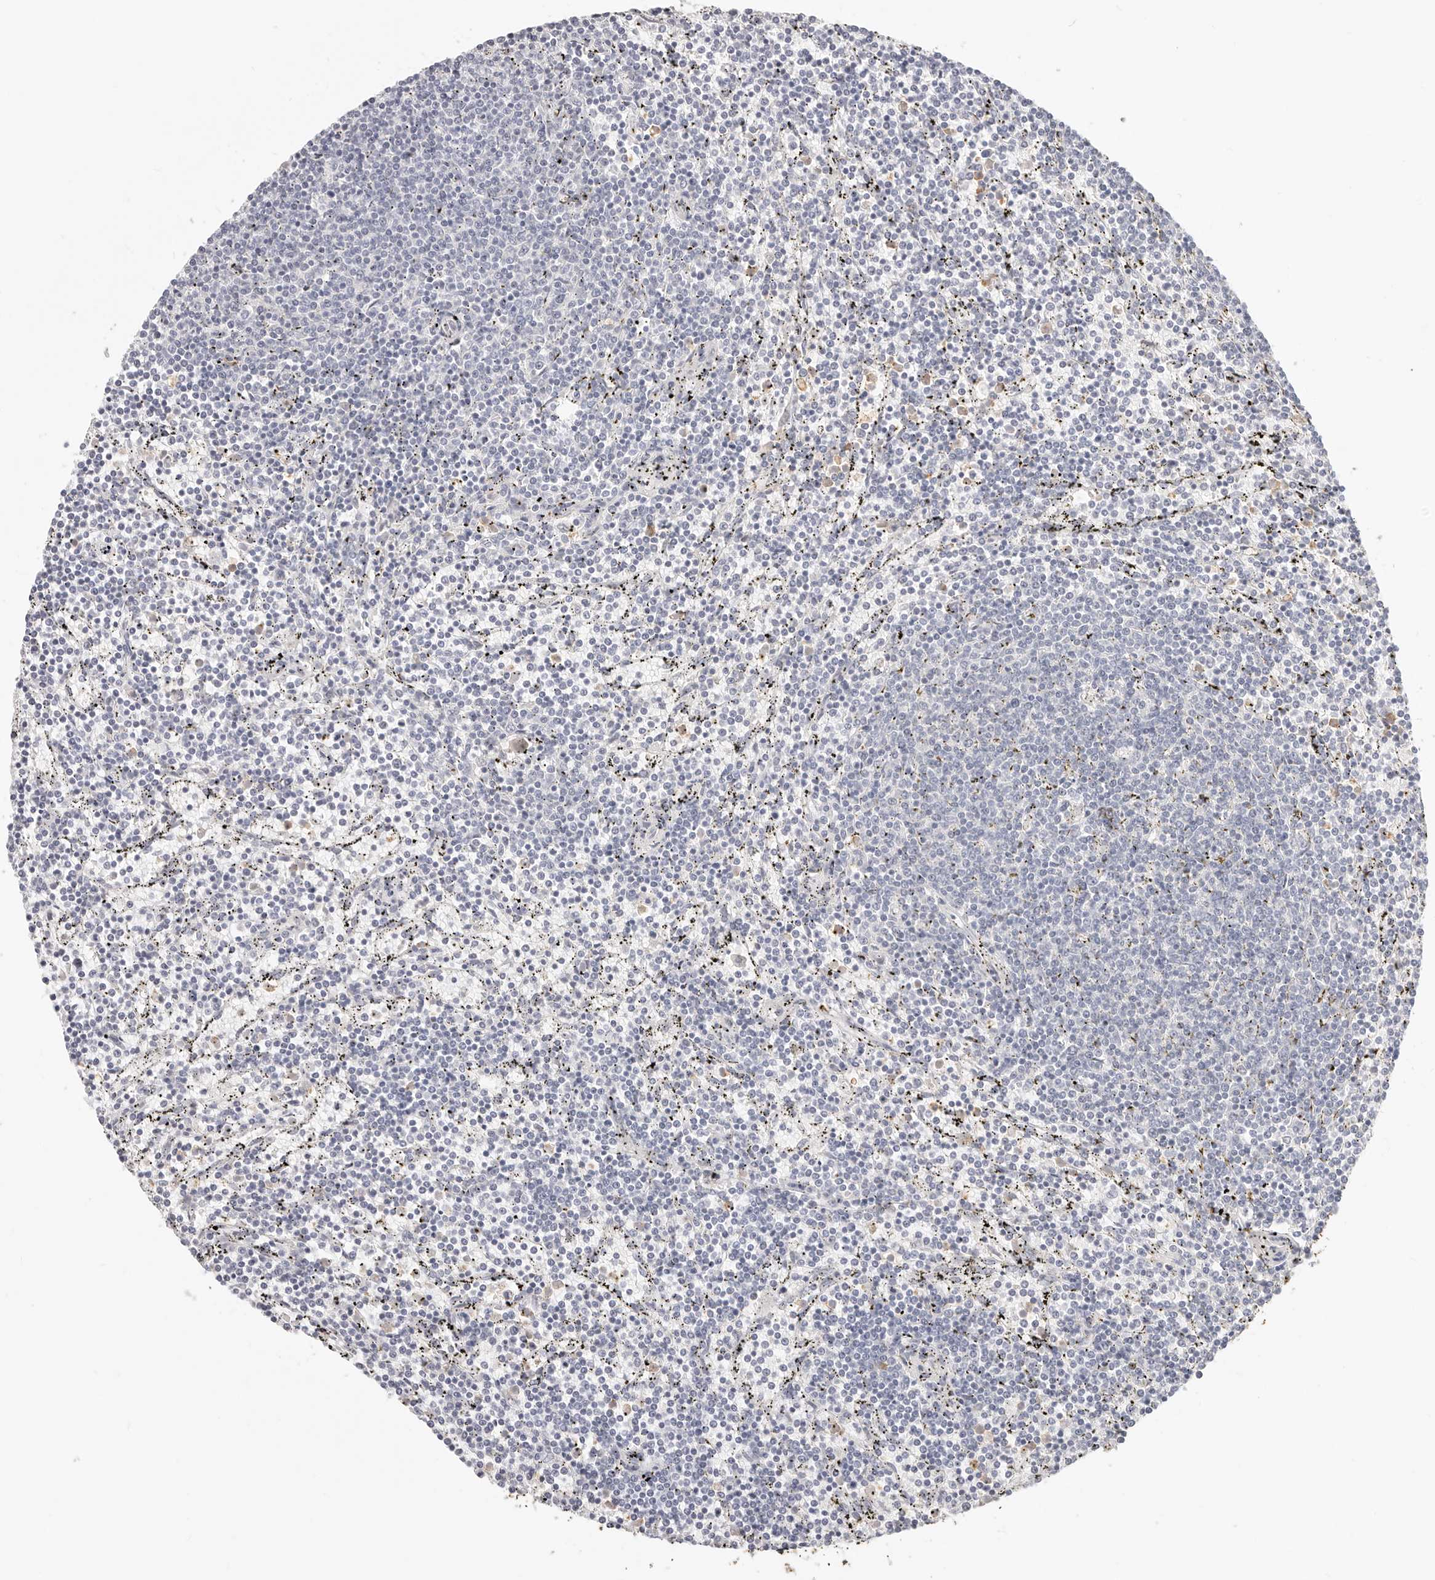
{"staining": {"intensity": "negative", "quantity": "none", "location": "none"}, "tissue": "lymphoma", "cell_type": "Tumor cells", "image_type": "cancer", "snomed": [{"axis": "morphology", "description": "Malignant lymphoma, non-Hodgkin's type, Low grade"}, {"axis": "topography", "description": "Spleen"}], "caption": "High magnification brightfield microscopy of lymphoma stained with DAB (brown) and counterstained with hematoxylin (blue): tumor cells show no significant staining.", "gene": "ASCL1", "patient": {"sex": "female", "age": 50}}